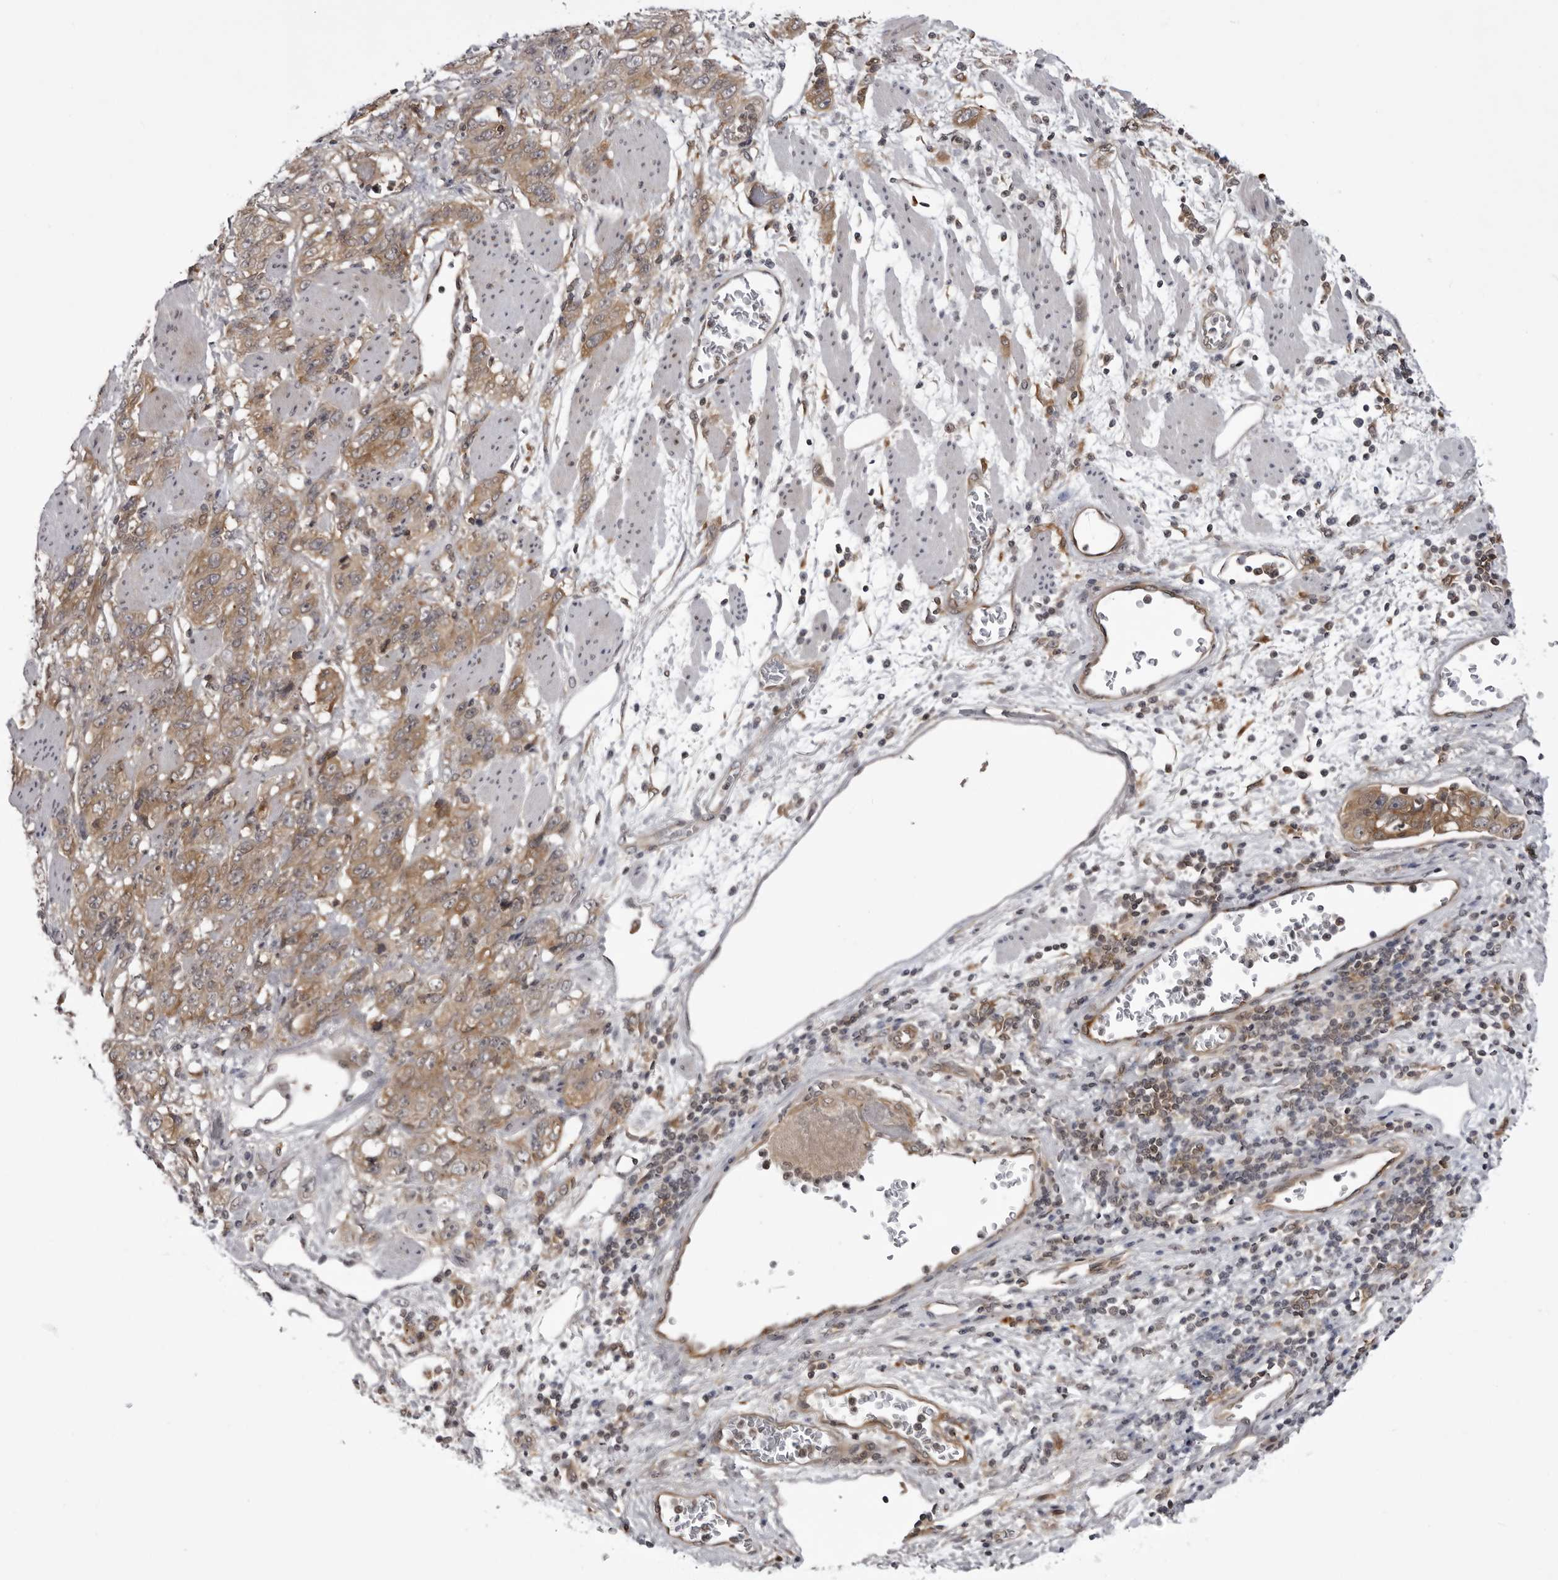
{"staining": {"intensity": "weak", "quantity": ">75%", "location": "cytoplasmic/membranous"}, "tissue": "stomach cancer", "cell_type": "Tumor cells", "image_type": "cancer", "snomed": [{"axis": "morphology", "description": "Adenocarcinoma, NOS"}, {"axis": "topography", "description": "Stomach"}], "caption": "Immunohistochemistry (DAB) staining of stomach adenocarcinoma demonstrates weak cytoplasmic/membranous protein positivity in about >75% of tumor cells.", "gene": "USP43", "patient": {"sex": "male", "age": 48}}